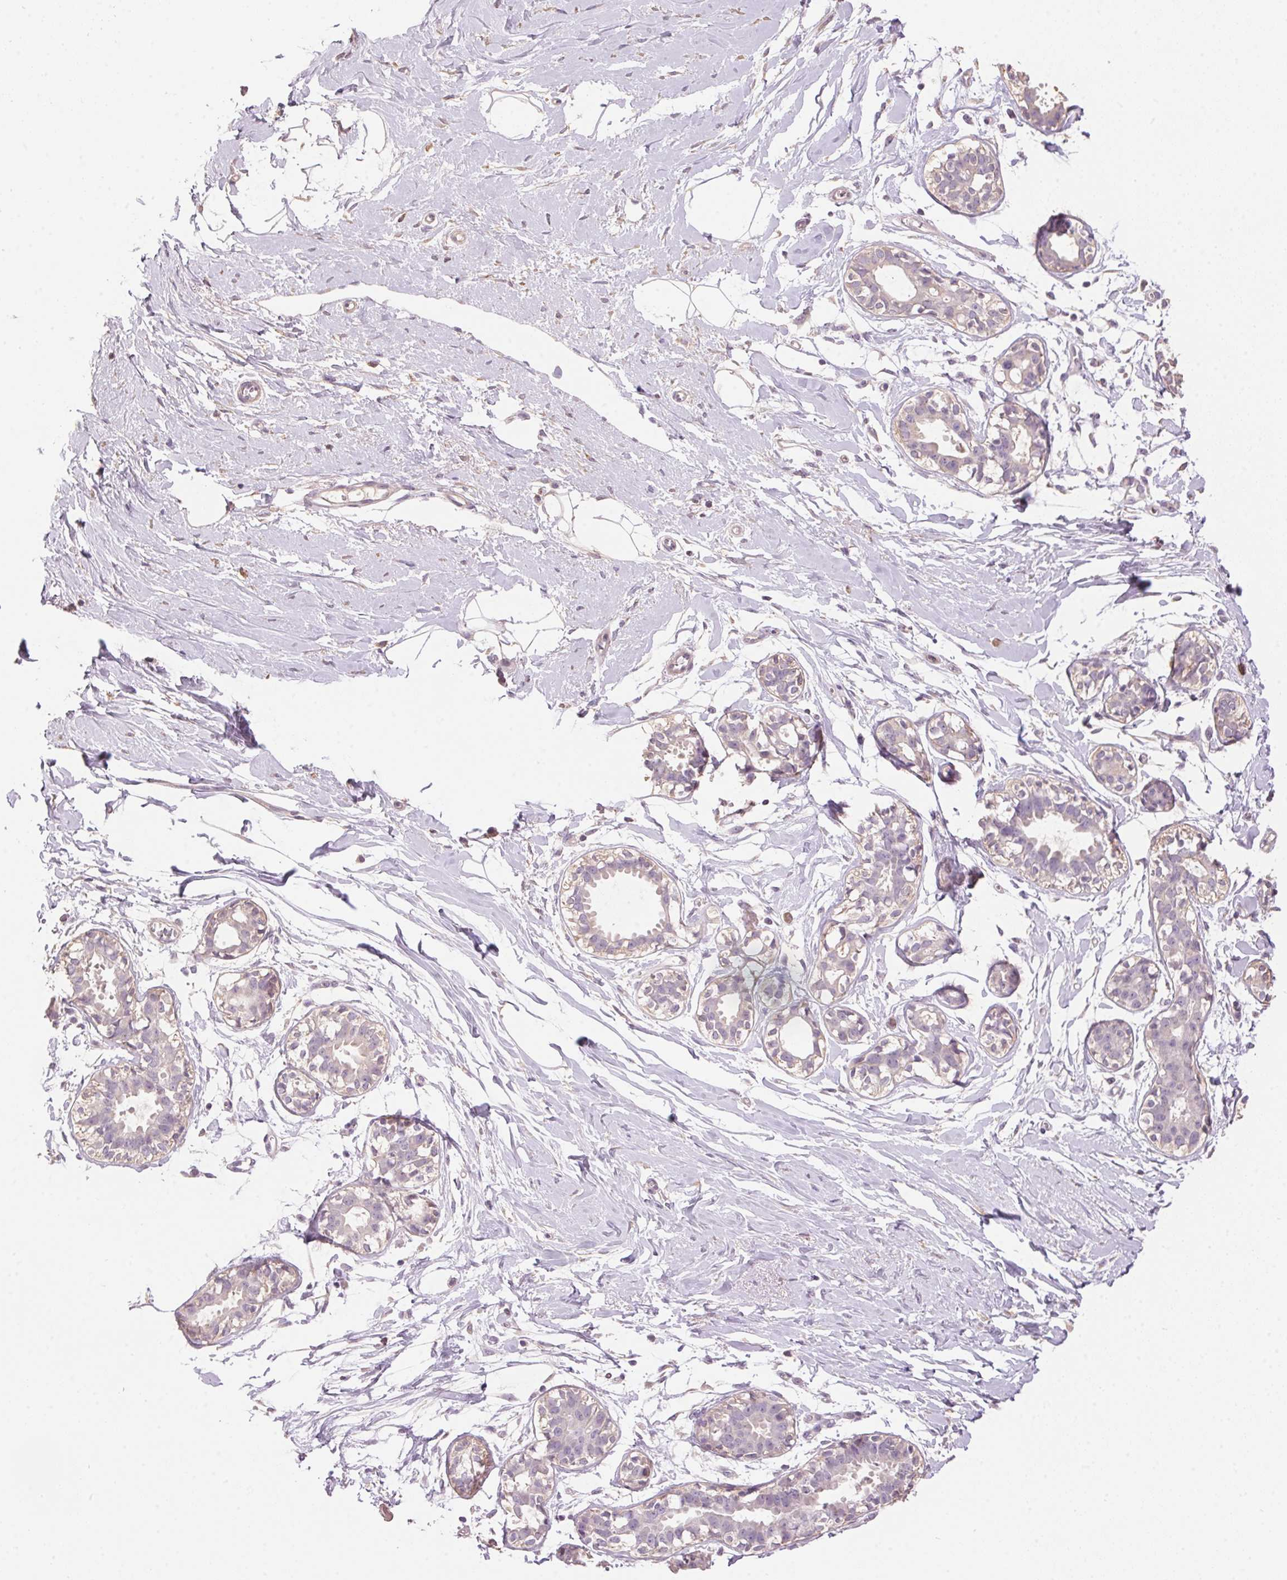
{"staining": {"intensity": "weak", "quantity": "25%-75%", "location": "cytoplasmic/membranous"}, "tissue": "breast", "cell_type": "Adipocytes", "image_type": "normal", "snomed": [{"axis": "morphology", "description": "Normal tissue, NOS"}, {"axis": "topography", "description": "Breast"}], "caption": "A brown stain labels weak cytoplasmic/membranous positivity of a protein in adipocytes of unremarkable breast. (IHC, brightfield microscopy, high magnification).", "gene": "LYZL6", "patient": {"sex": "female", "age": 49}}